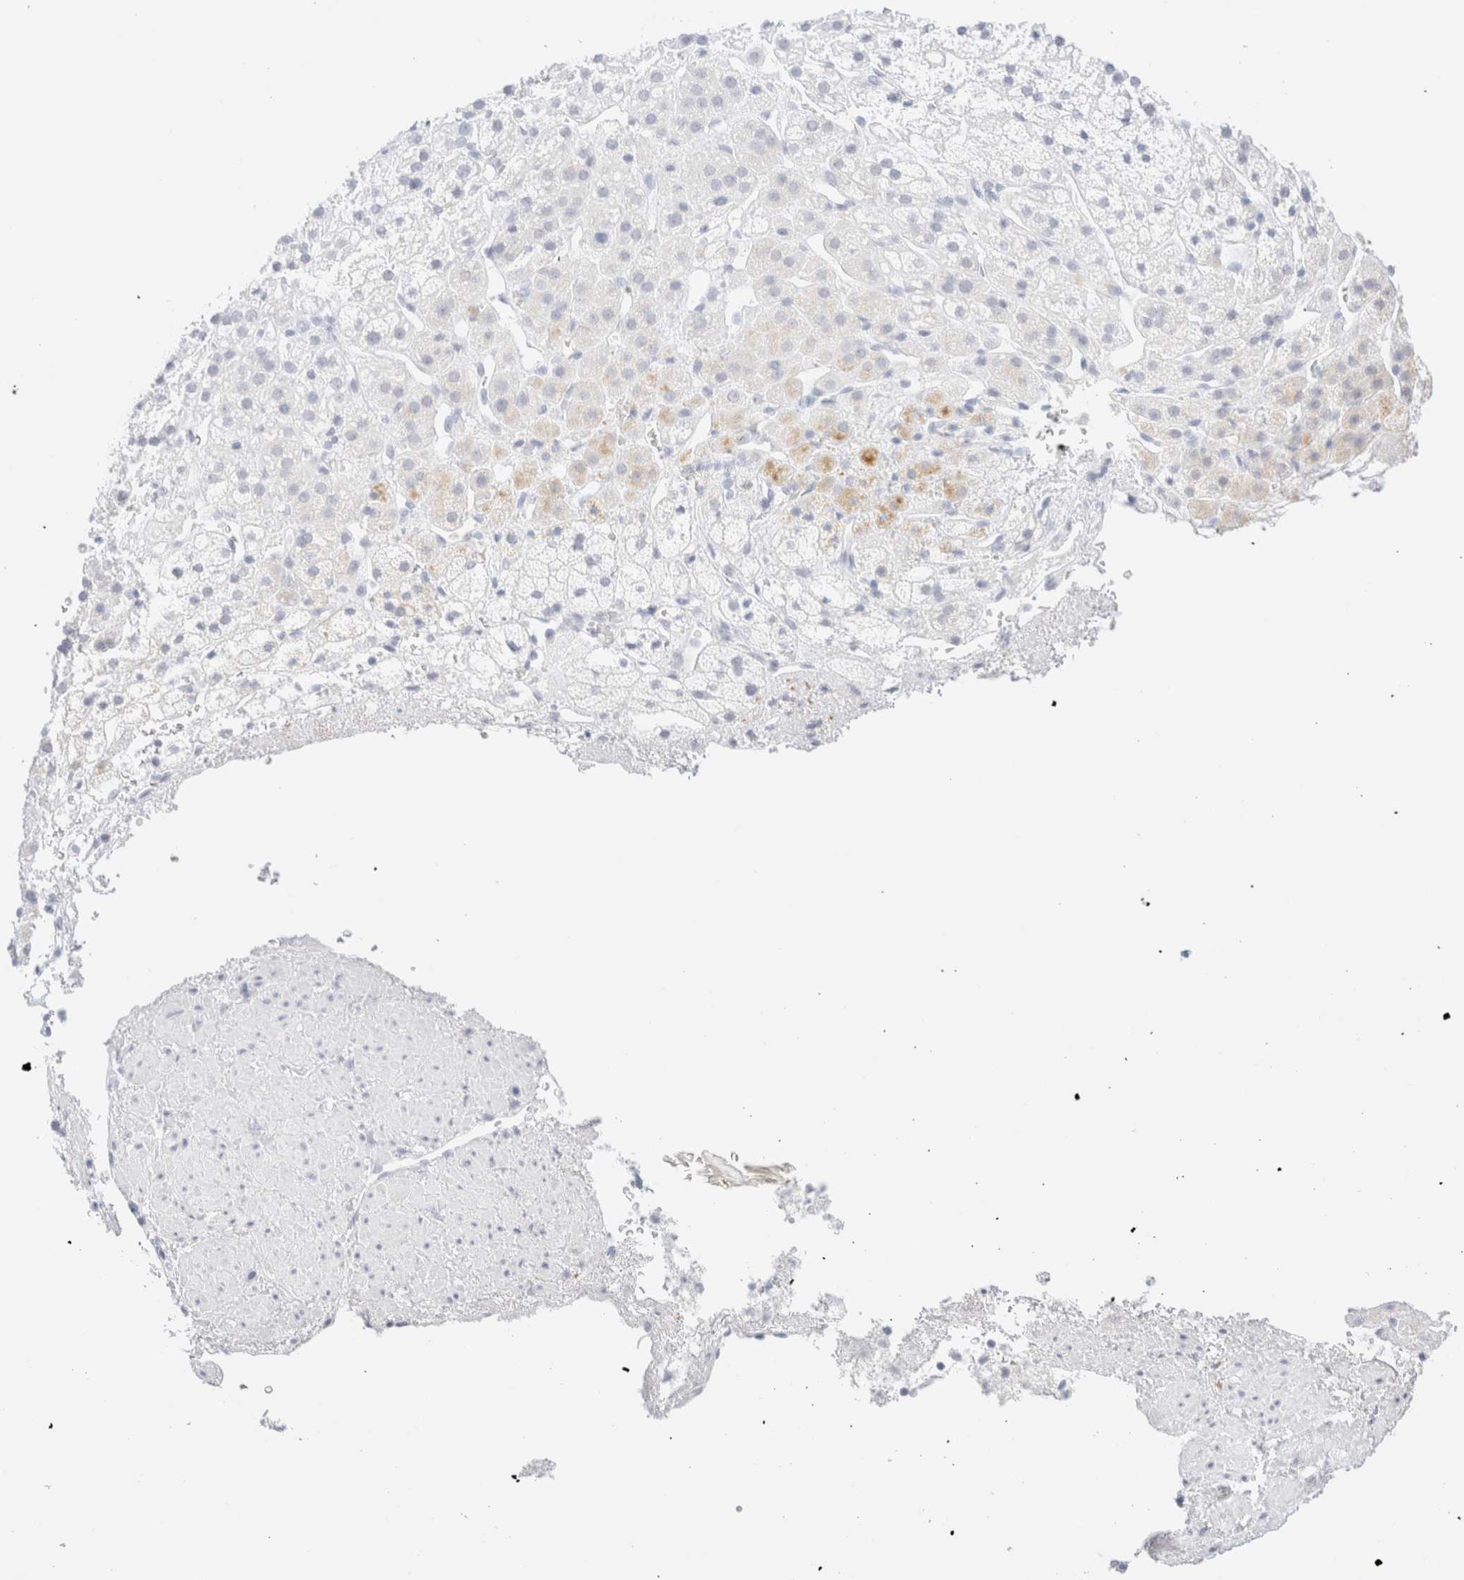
{"staining": {"intensity": "negative", "quantity": "none", "location": "none"}, "tissue": "adrenal gland", "cell_type": "Glandular cells", "image_type": "normal", "snomed": [{"axis": "morphology", "description": "Normal tissue, NOS"}, {"axis": "topography", "description": "Adrenal gland"}], "caption": "Immunohistochemistry (IHC) image of benign adrenal gland stained for a protein (brown), which reveals no expression in glandular cells. The staining is performed using DAB brown chromogen with nuclei counter-stained in using hematoxylin.", "gene": "KRT15", "patient": {"sex": "male", "age": 56}}